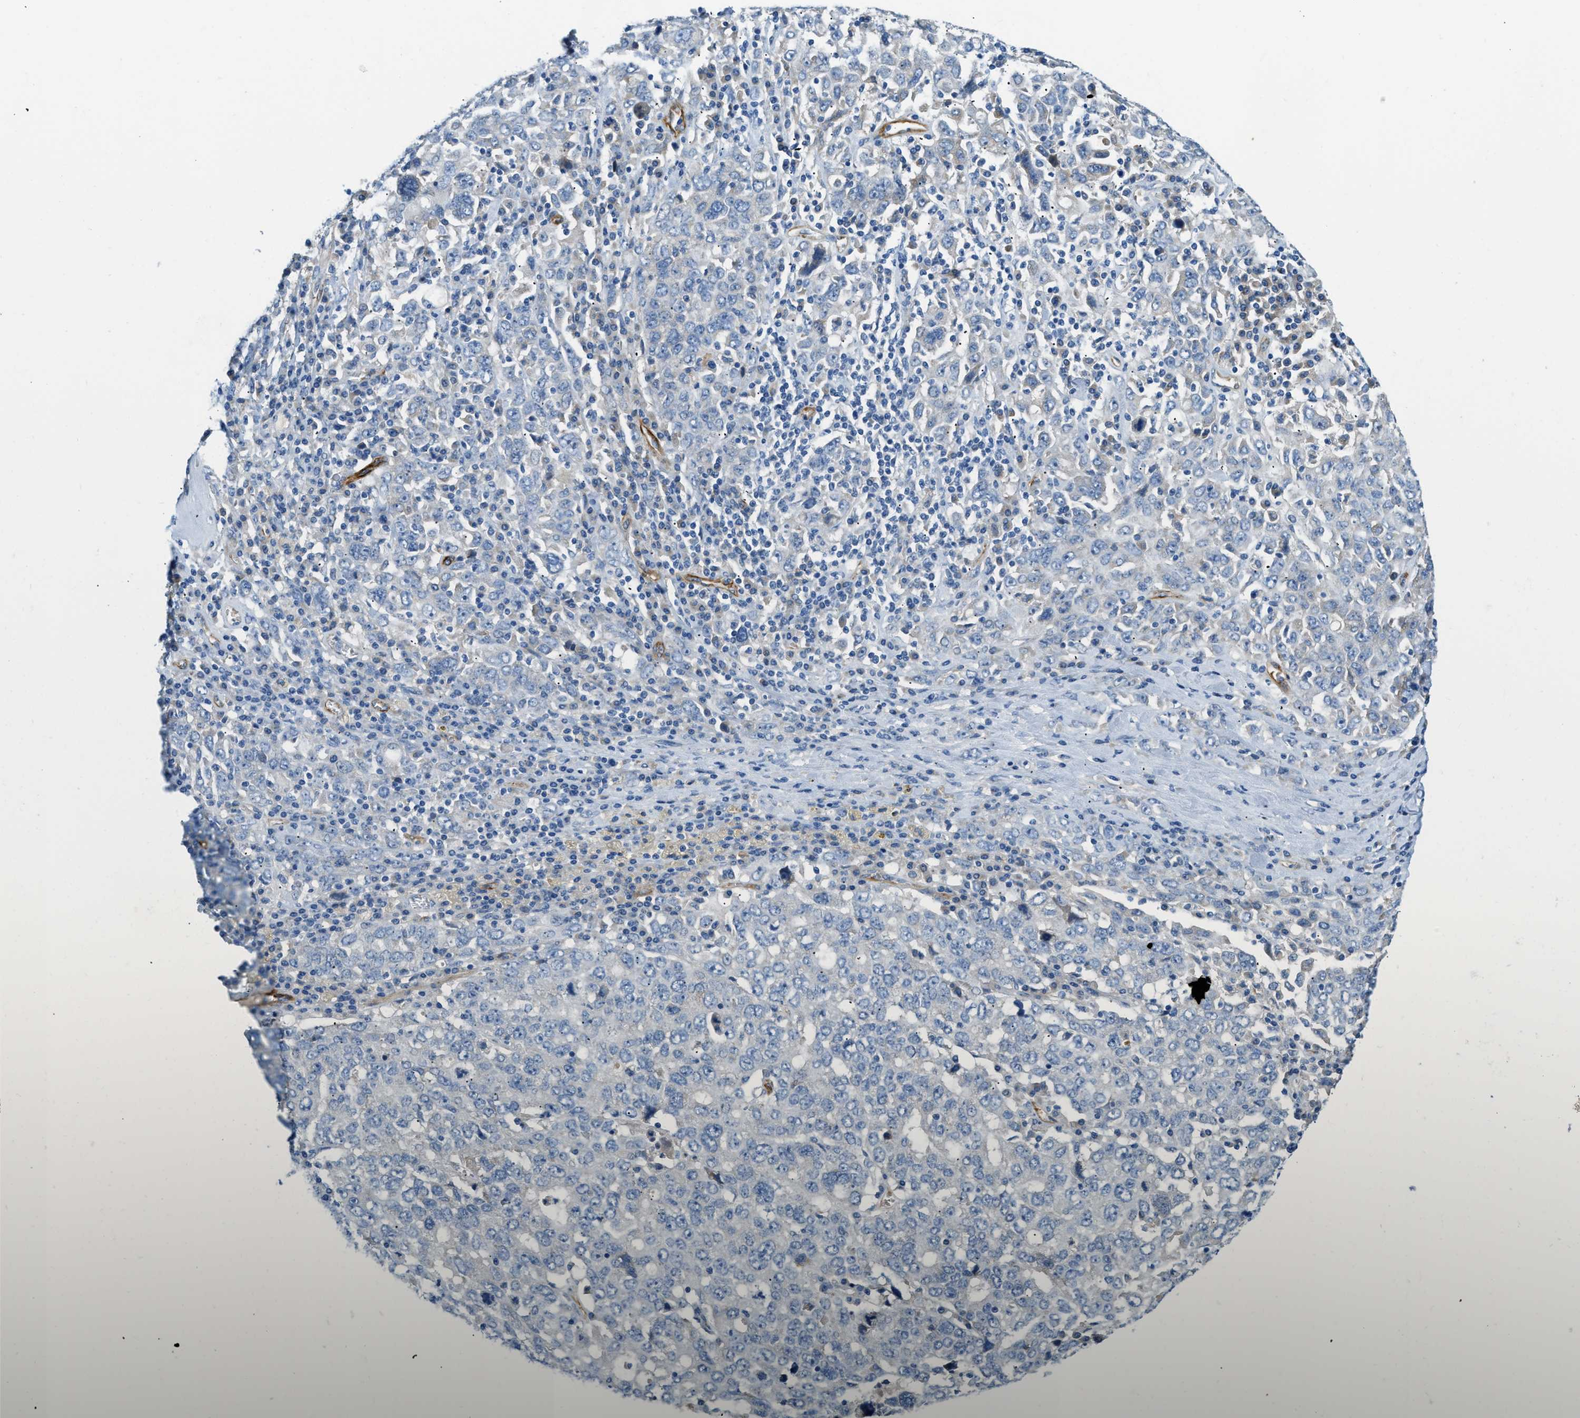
{"staining": {"intensity": "negative", "quantity": "none", "location": "none"}, "tissue": "ovarian cancer", "cell_type": "Tumor cells", "image_type": "cancer", "snomed": [{"axis": "morphology", "description": "Carcinoma, endometroid"}, {"axis": "topography", "description": "Ovary"}], "caption": "Human ovarian cancer stained for a protein using immunohistochemistry demonstrates no expression in tumor cells.", "gene": "COL15A1", "patient": {"sex": "female", "age": 62}}